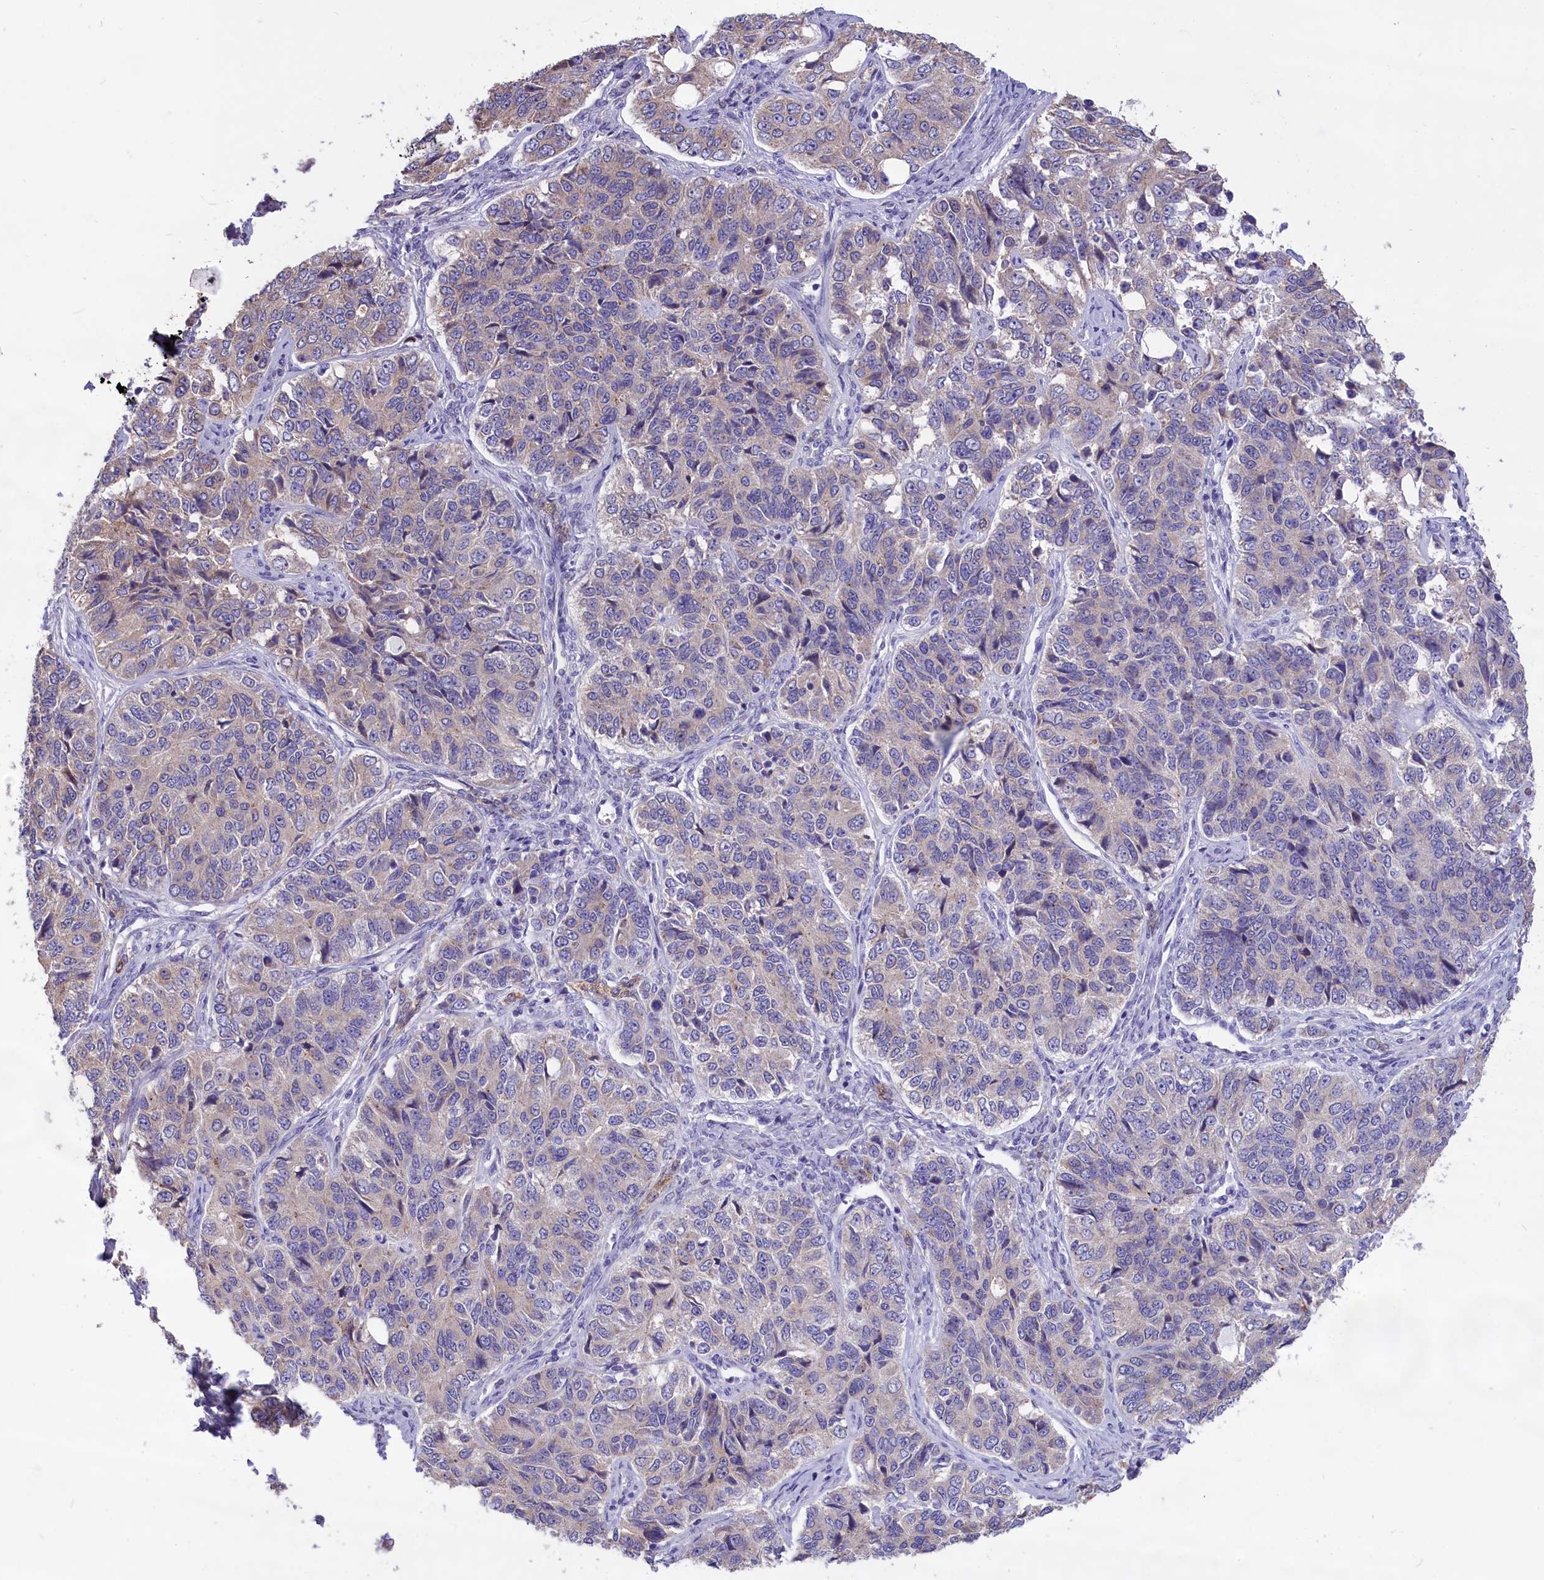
{"staining": {"intensity": "weak", "quantity": "<25%", "location": "cytoplasmic/membranous"}, "tissue": "ovarian cancer", "cell_type": "Tumor cells", "image_type": "cancer", "snomed": [{"axis": "morphology", "description": "Carcinoma, endometroid"}, {"axis": "topography", "description": "Ovary"}], "caption": "Immunohistochemistry (IHC) histopathology image of neoplastic tissue: human ovarian cancer (endometroid carcinoma) stained with DAB (3,3'-diaminobenzidine) shows no significant protein positivity in tumor cells.", "gene": "CYP2U1", "patient": {"sex": "female", "age": 51}}